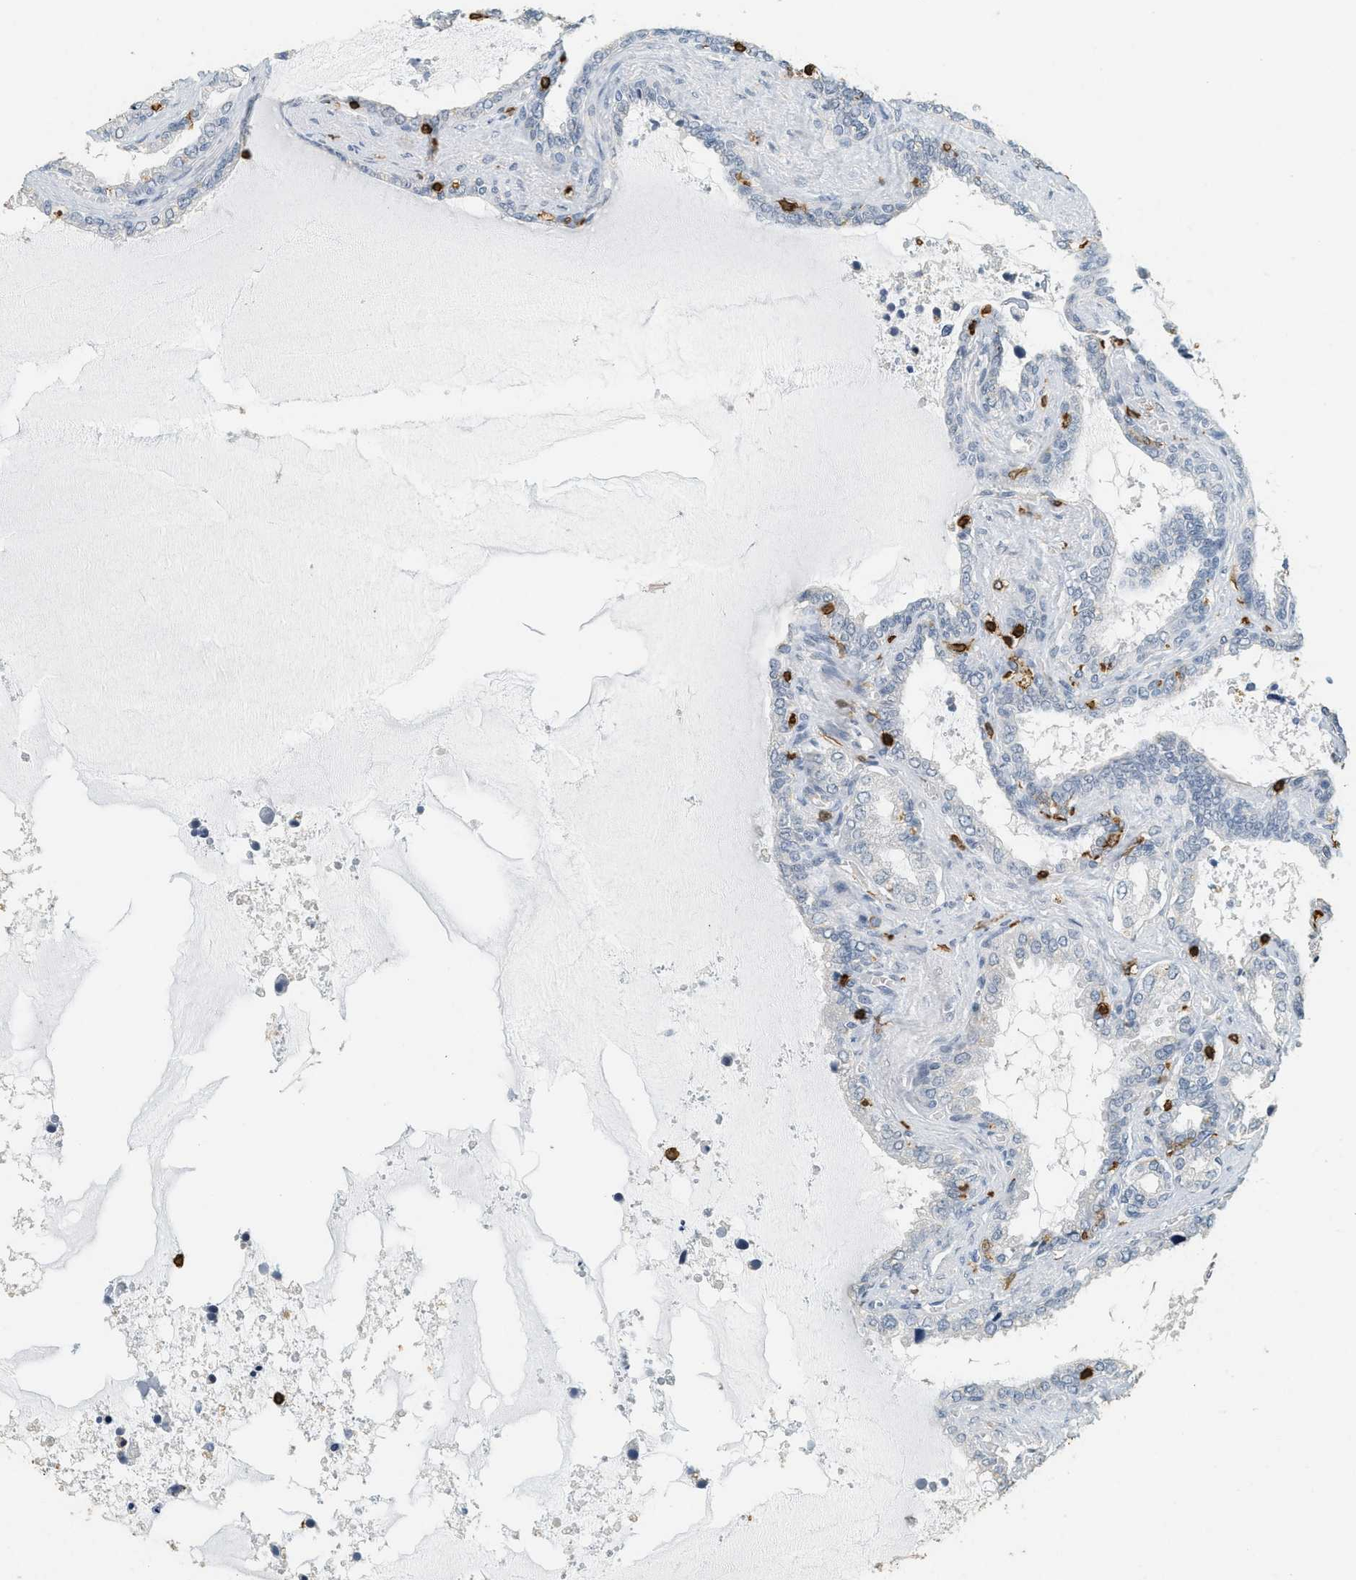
{"staining": {"intensity": "negative", "quantity": "none", "location": "none"}, "tissue": "seminal vesicle", "cell_type": "Glandular cells", "image_type": "normal", "snomed": [{"axis": "morphology", "description": "Normal tissue, NOS"}, {"axis": "topography", "description": "Seminal veicle"}], "caption": "Glandular cells show no significant expression in unremarkable seminal vesicle. (DAB (3,3'-diaminobenzidine) immunohistochemistry visualized using brightfield microscopy, high magnification).", "gene": "LSP1", "patient": {"sex": "male", "age": 46}}